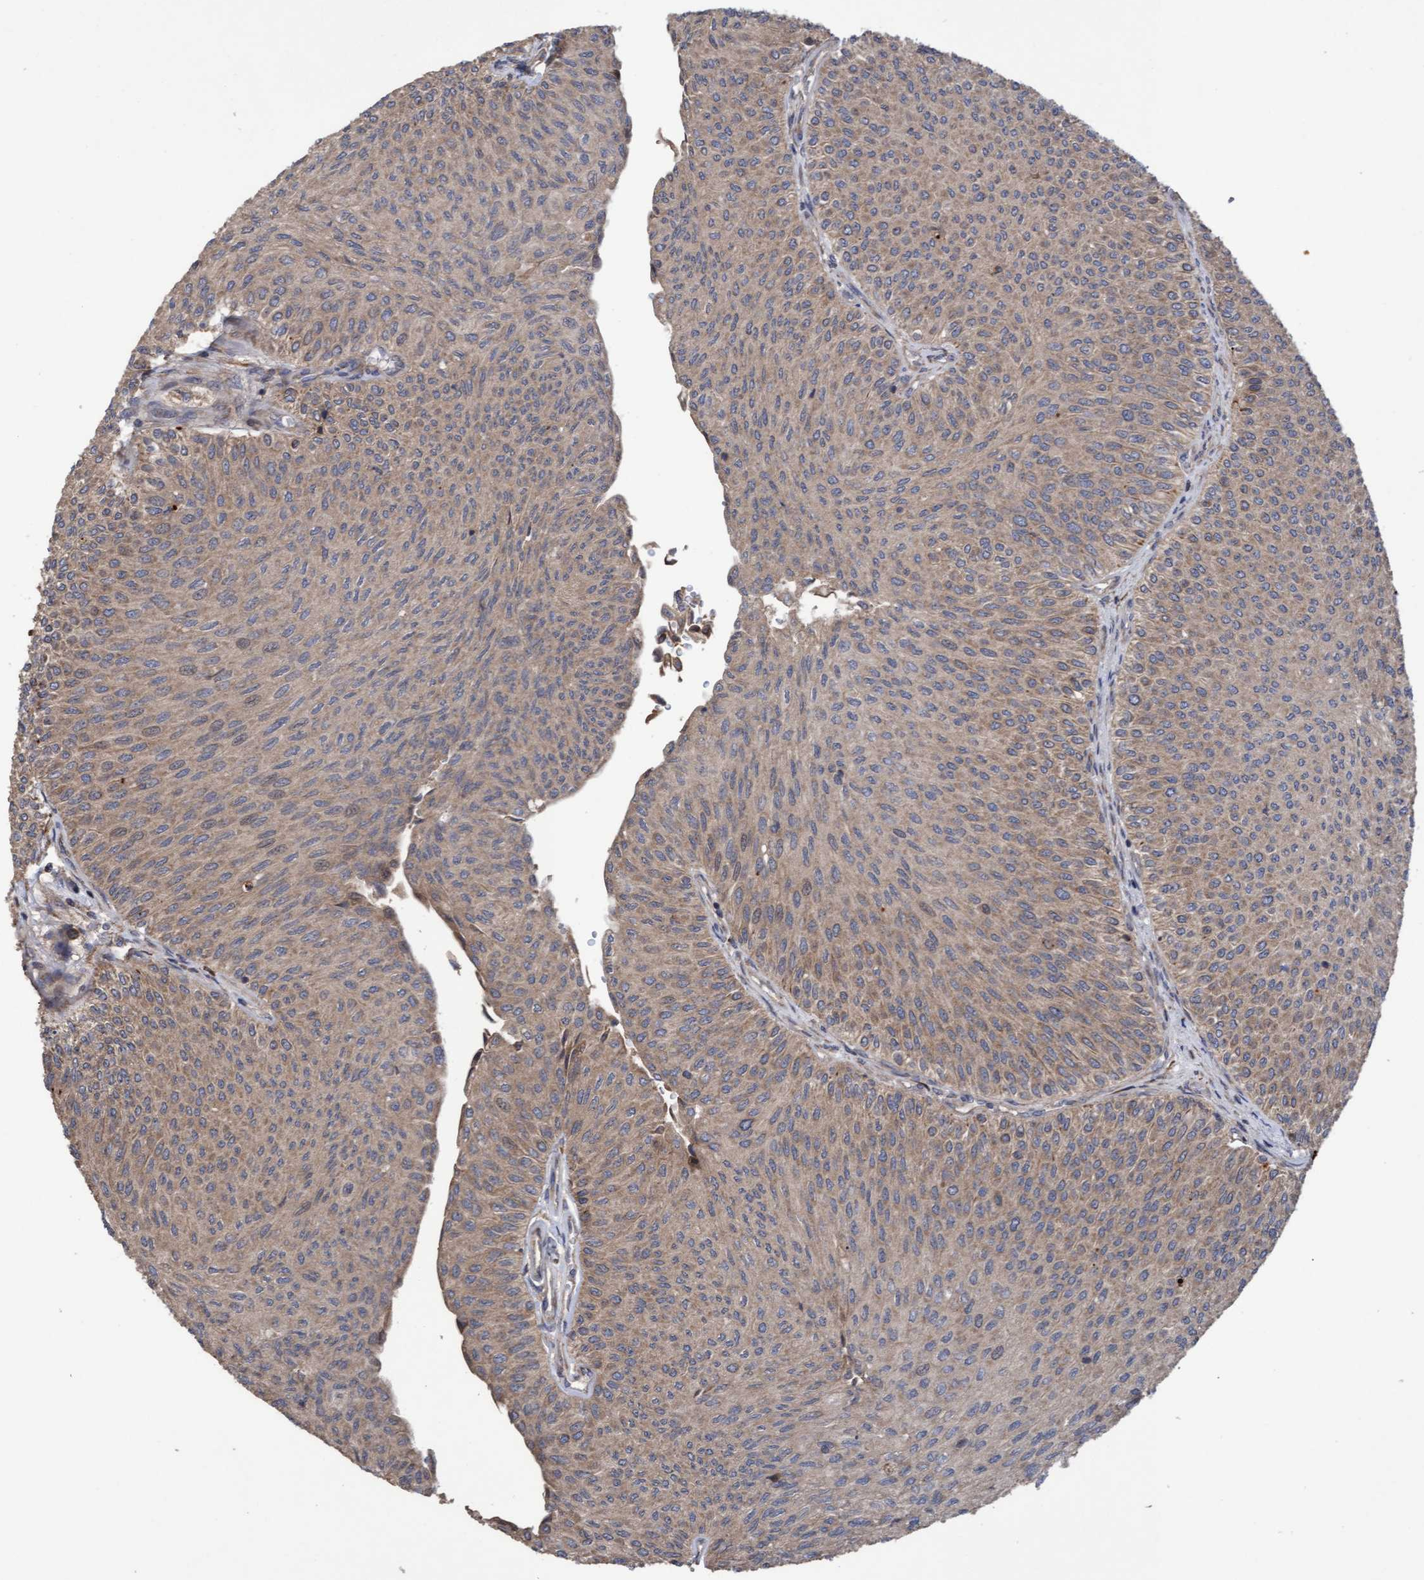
{"staining": {"intensity": "moderate", "quantity": ">75%", "location": "cytoplasmic/membranous"}, "tissue": "urothelial cancer", "cell_type": "Tumor cells", "image_type": "cancer", "snomed": [{"axis": "morphology", "description": "Urothelial carcinoma, Low grade"}, {"axis": "topography", "description": "Urinary bladder"}], "caption": "This is an image of immunohistochemistry staining of urothelial carcinoma (low-grade), which shows moderate staining in the cytoplasmic/membranous of tumor cells.", "gene": "ELP5", "patient": {"sex": "male", "age": 78}}